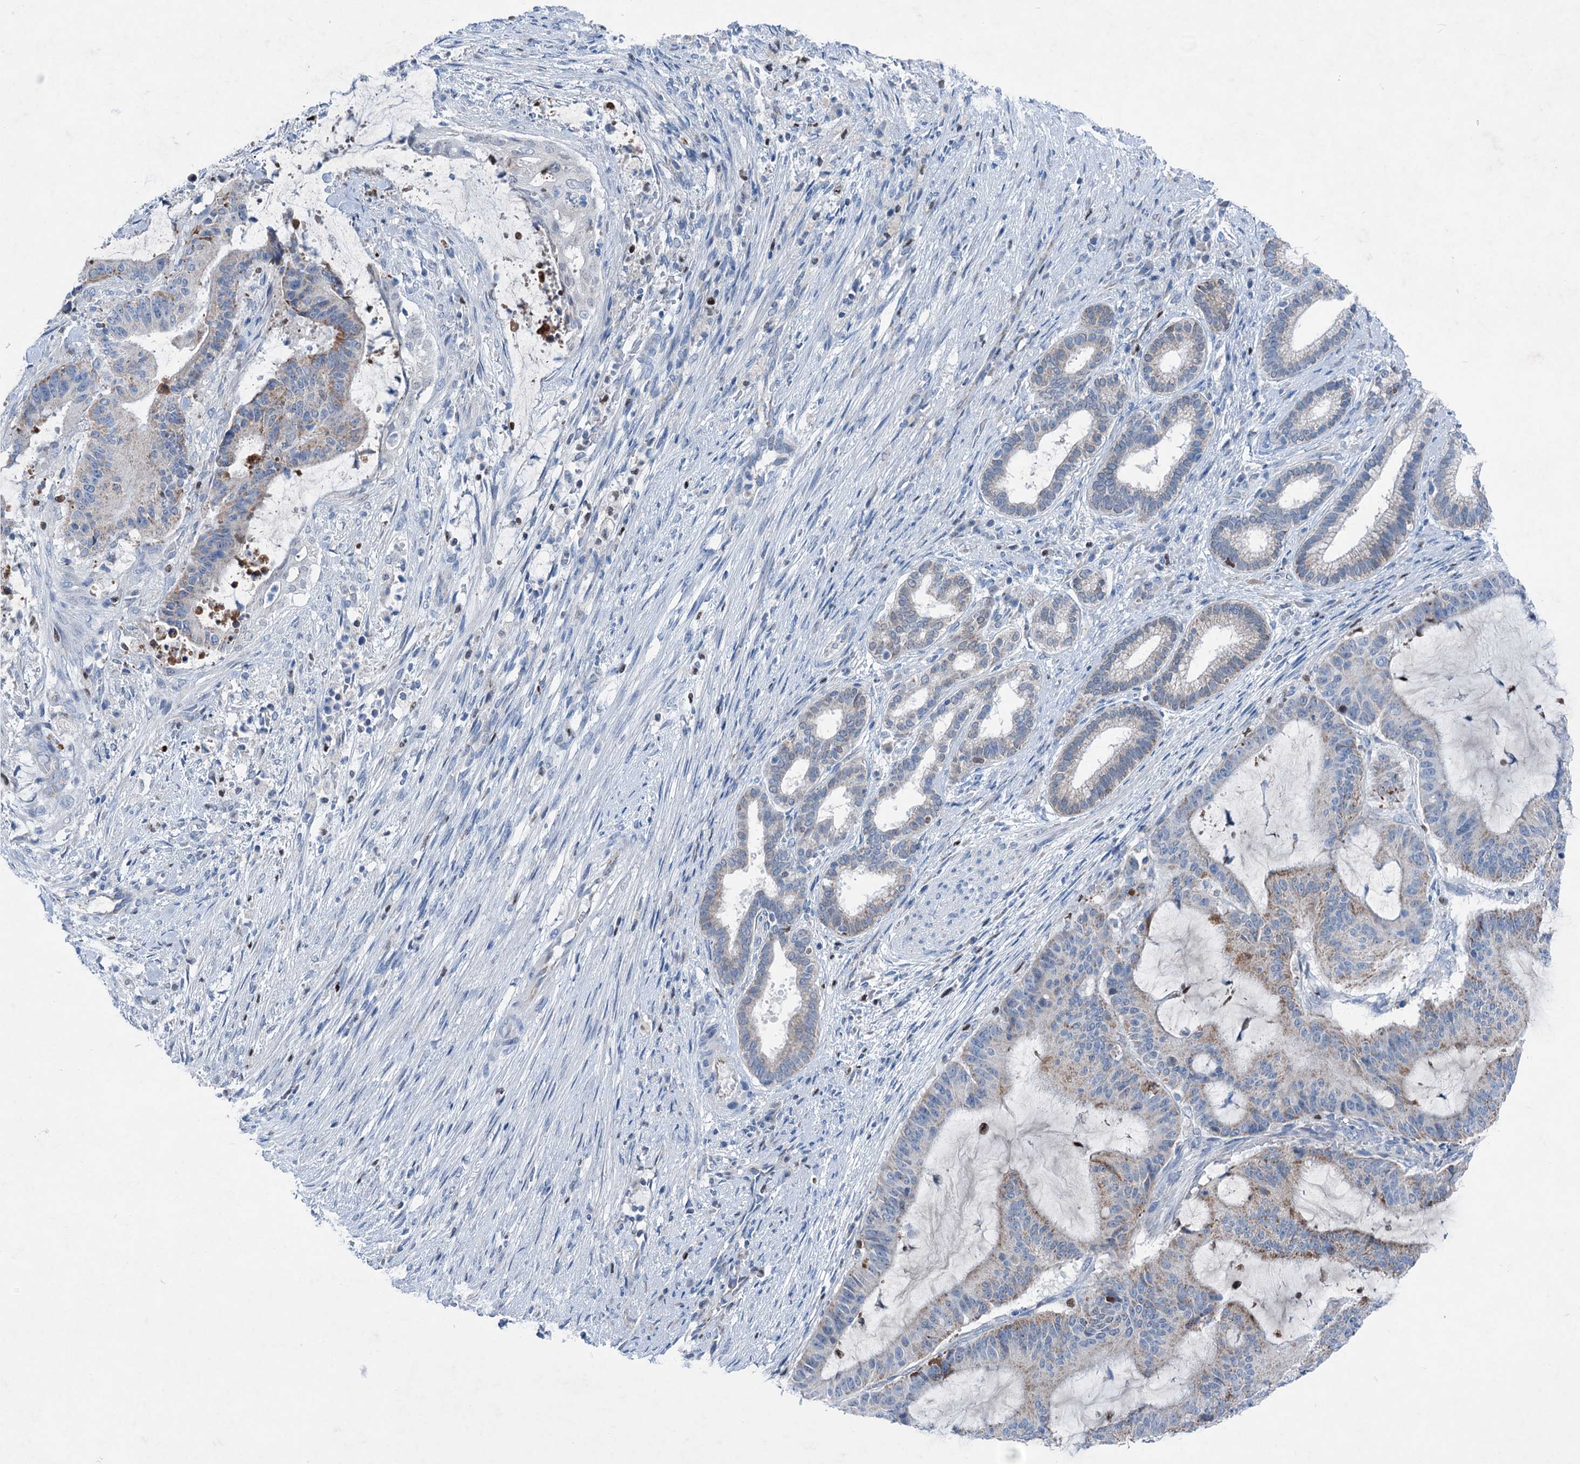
{"staining": {"intensity": "weak", "quantity": "25%-75%", "location": "cytoplasmic/membranous"}, "tissue": "liver cancer", "cell_type": "Tumor cells", "image_type": "cancer", "snomed": [{"axis": "morphology", "description": "Normal tissue, NOS"}, {"axis": "morphology", "description": "Cholangiocarcinoma"}, {"axis": "topography", "description": "Liver"}, {"axis": "topography", "description": "Peripheral nerve tissue"}], "caption": "Liver cancer (cholangiocarcinoma) was stained to show a protein in brown. There is low levels of weak cytoplasmic/membranous staining in approximately 25%-75% of tumor cells.", "gene": "ELP4", "patient": {"sex": "female", "age": 73}}